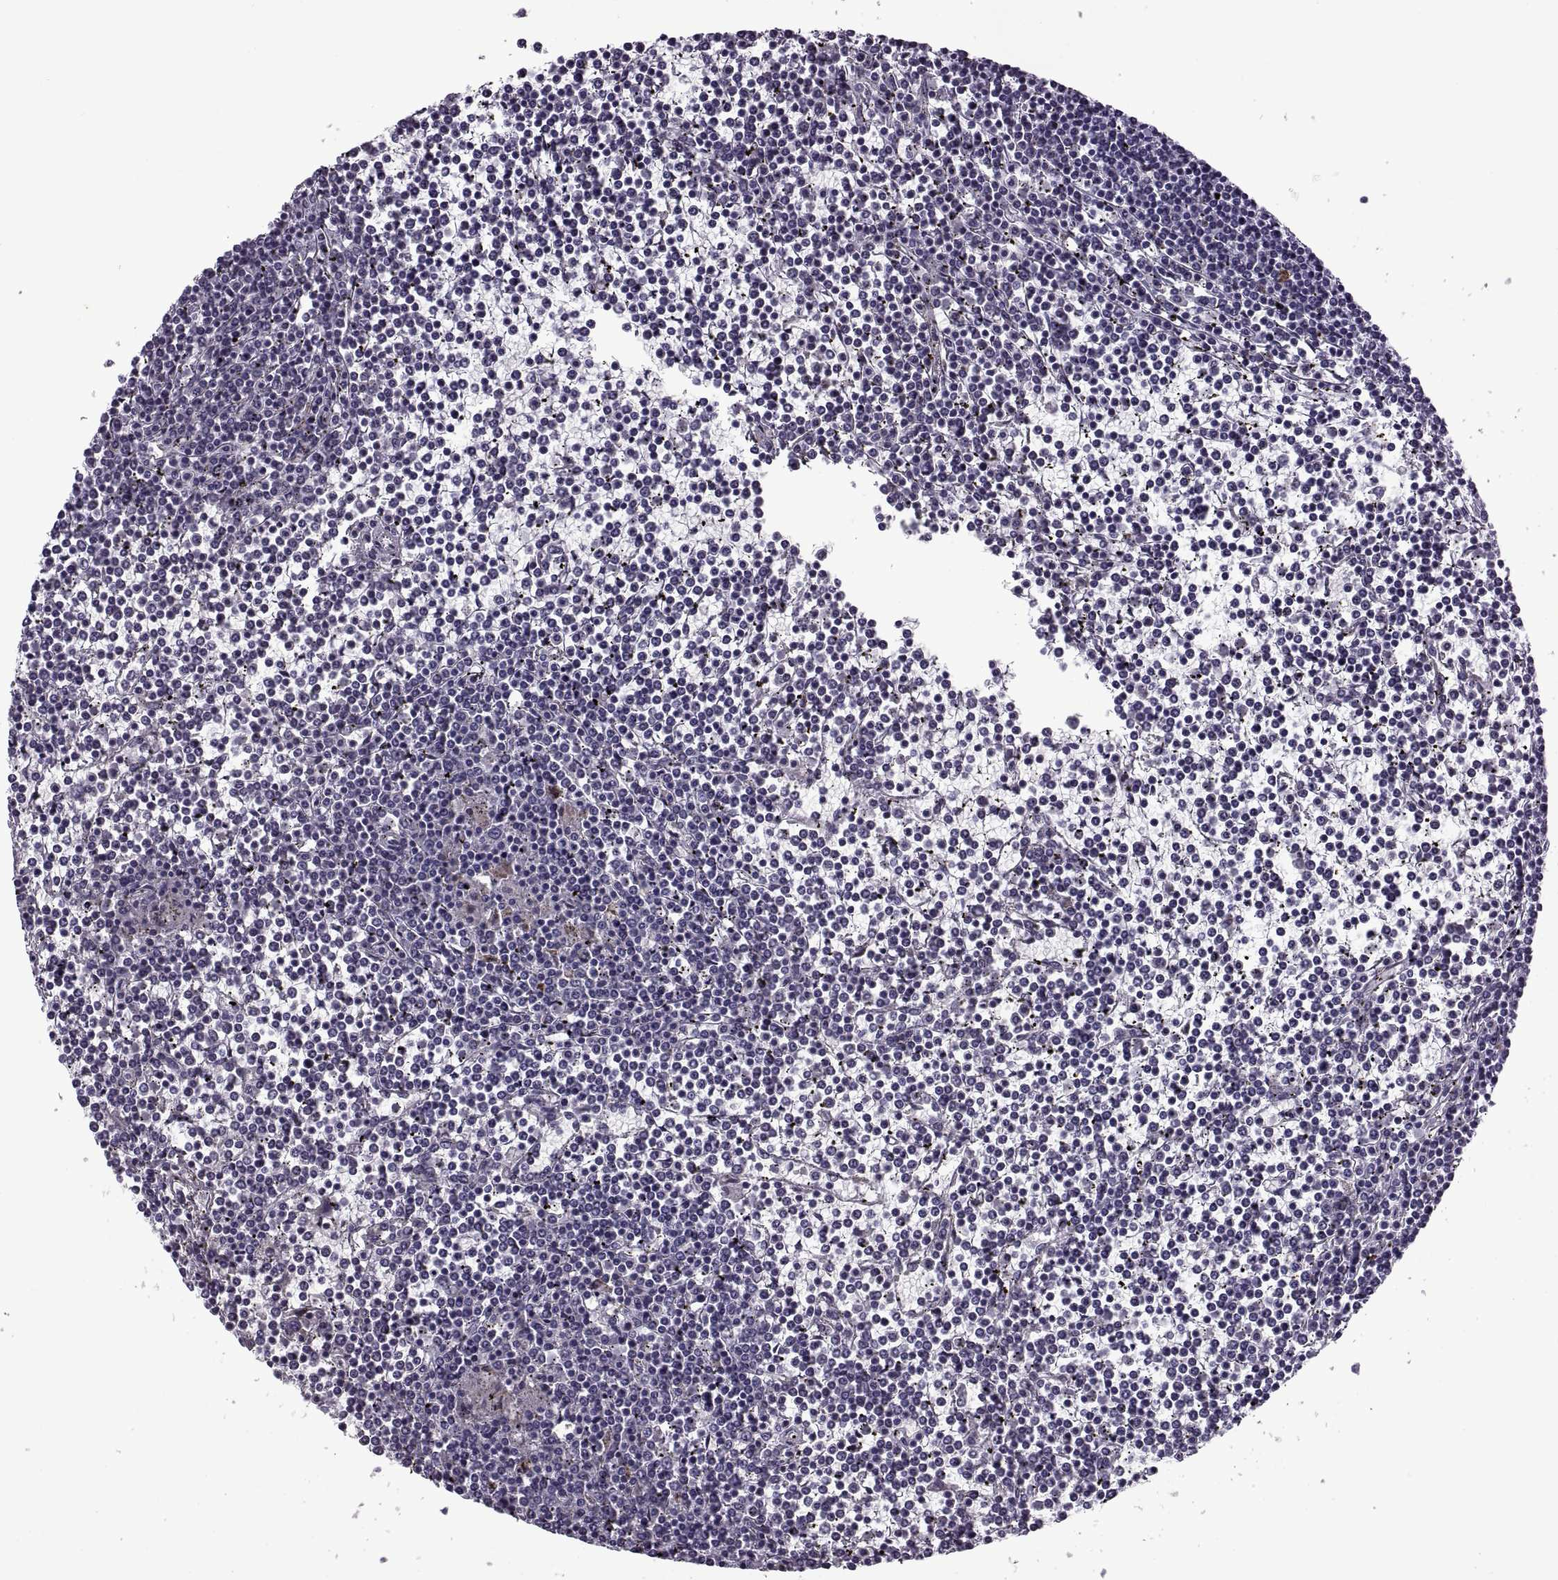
{"staining": {"intensity": "negative", "quantity": "none", "location": "none"}, "tissue": "lymphoma", "cell_type": "Tumor cells", "image_type": "cancer", "snomed": [{"axis": "morphology", "description": "Malignant lymphoma, non-Hodgkin's type, Low grade"}, {"axis": "topography", "description": "Spleen"}], "caption": "Protein analysis of lymphoma reveals no significant positivity in tumor cells.", "gene": "PRSS37", "patient": {"sex": "female", "age": 19}}